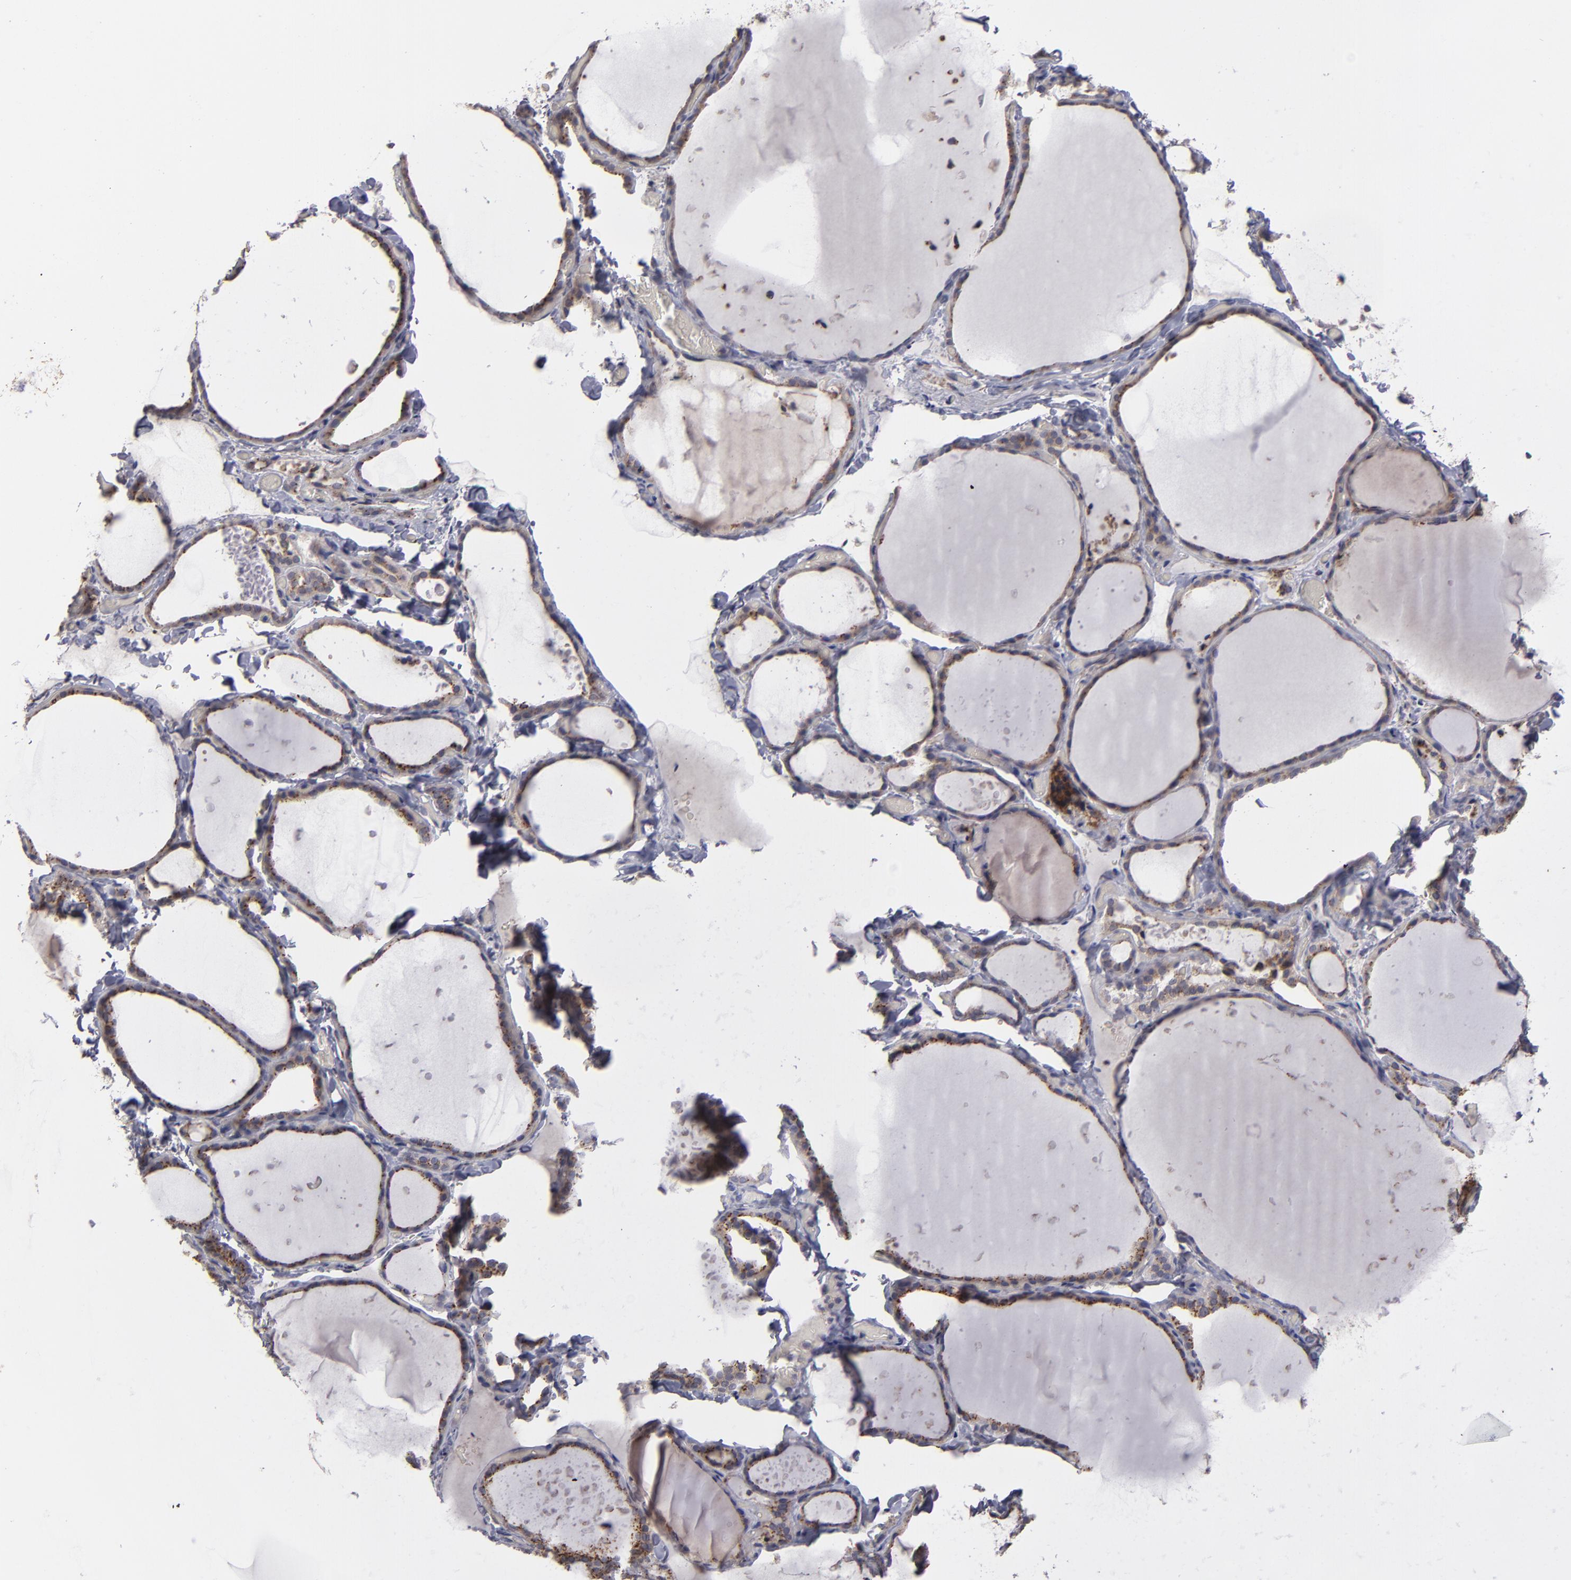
{"staining": {"intensity": "moderate", "quantity": ">75%", "location": "cytoplasmic/membranous"}, "tissue": "thyroid gland", "cell_type": "Glandular cells", "image_type": "normal", "snomed": [{"axis": "morphology", "description": "Normal tissue, NOS"}, {"axis": "topography", "description": "Thyroid gland"}], "caption": "Protein expression analysis of normal human thyroid gland reveals moderate cytoplasmic/membranous staining in about >75% of glandular cells. (brown staining indicates protein expression, while blue staining denotes nuclei).", "gene": "IL12A", "patient": {"sex": "female", "age": 22}}